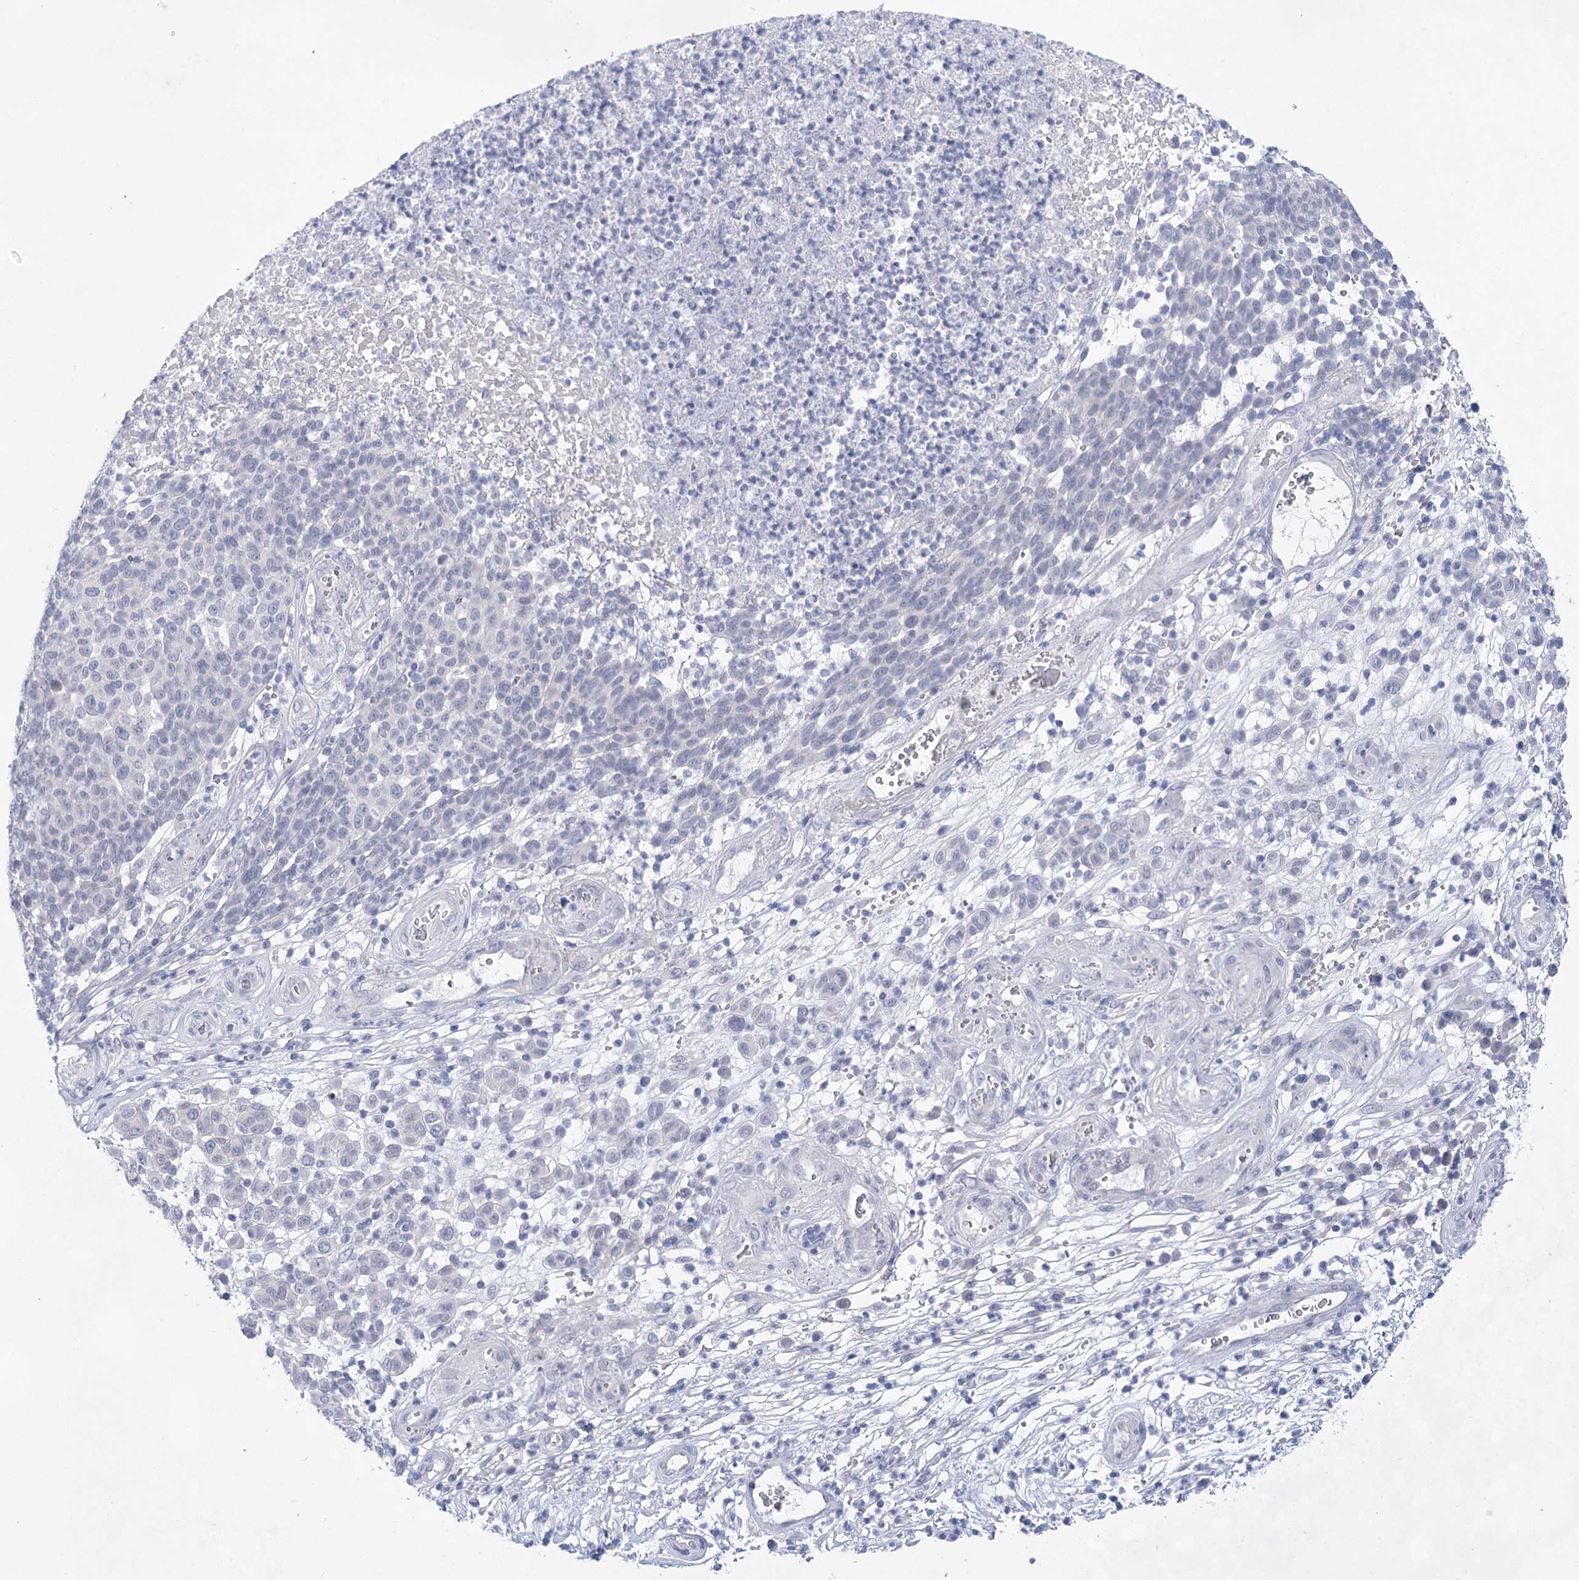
{"staining": {"intensity": "negative", "quantity": "none", "location": "none"}, "tissue": "melanoma", "cell_type": "Tumor cells", "image_type": "cancer", "snomed": [{"axis": "morphology", "description": "Malignant melanoma, NOS"}, {"axis": "topography", "description": "Skin"}], "caption": "This is an immunohistochemistry (IHC) micrograph of melanoma. There is no positivity in tumor cells.", "gene": "LALBA", "patient": {"sex": "male", "age": 49}}